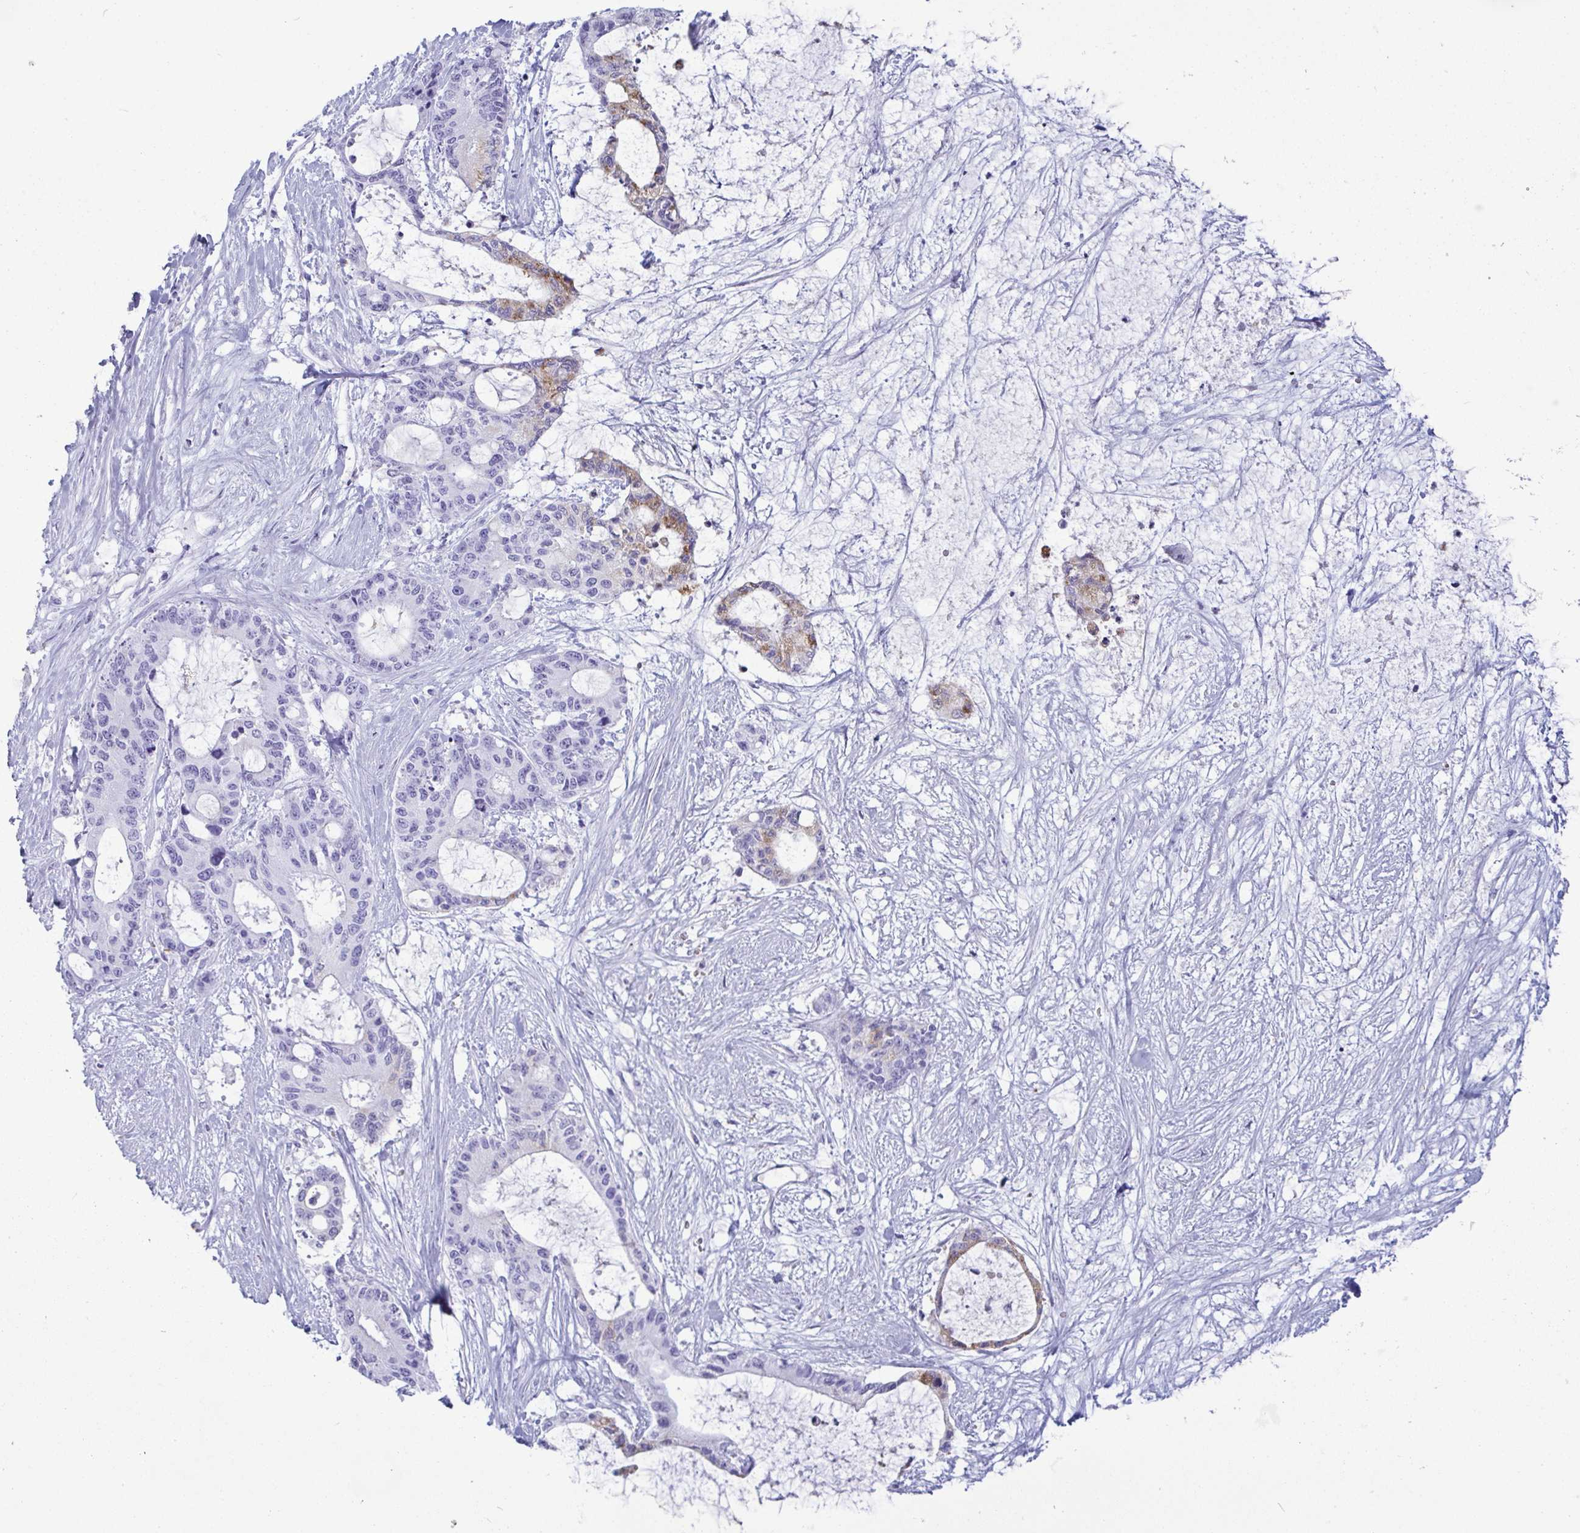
{"staining": {"intensity": "weak", "quantity": "<25%", "location": "cytoplasmic/membranous"}, "tissue": "liver cancer", "cell_type": "Tumor cells", "image_type": "cancer", "snomed": [{"axis": "morphology", "description": "Normal tissue, NOS"}, {"axis": "morphology", "description": "Cholangiocarcinoma"}, {"axis": "topography", "description": "Liver"}, {"axis": "topography", "description": "Peripheral nerve tissue"}], "caption": "This is a photomicrograph of IHC staining of cholangiocarcinoma (liver), which shows no positivity in tumor cells. (Immunohistochemistry (ihc), brightfield microscopy, high magnification).", "gene": "SLC2A1", "patient": {"sex": "female", "age": 73}}